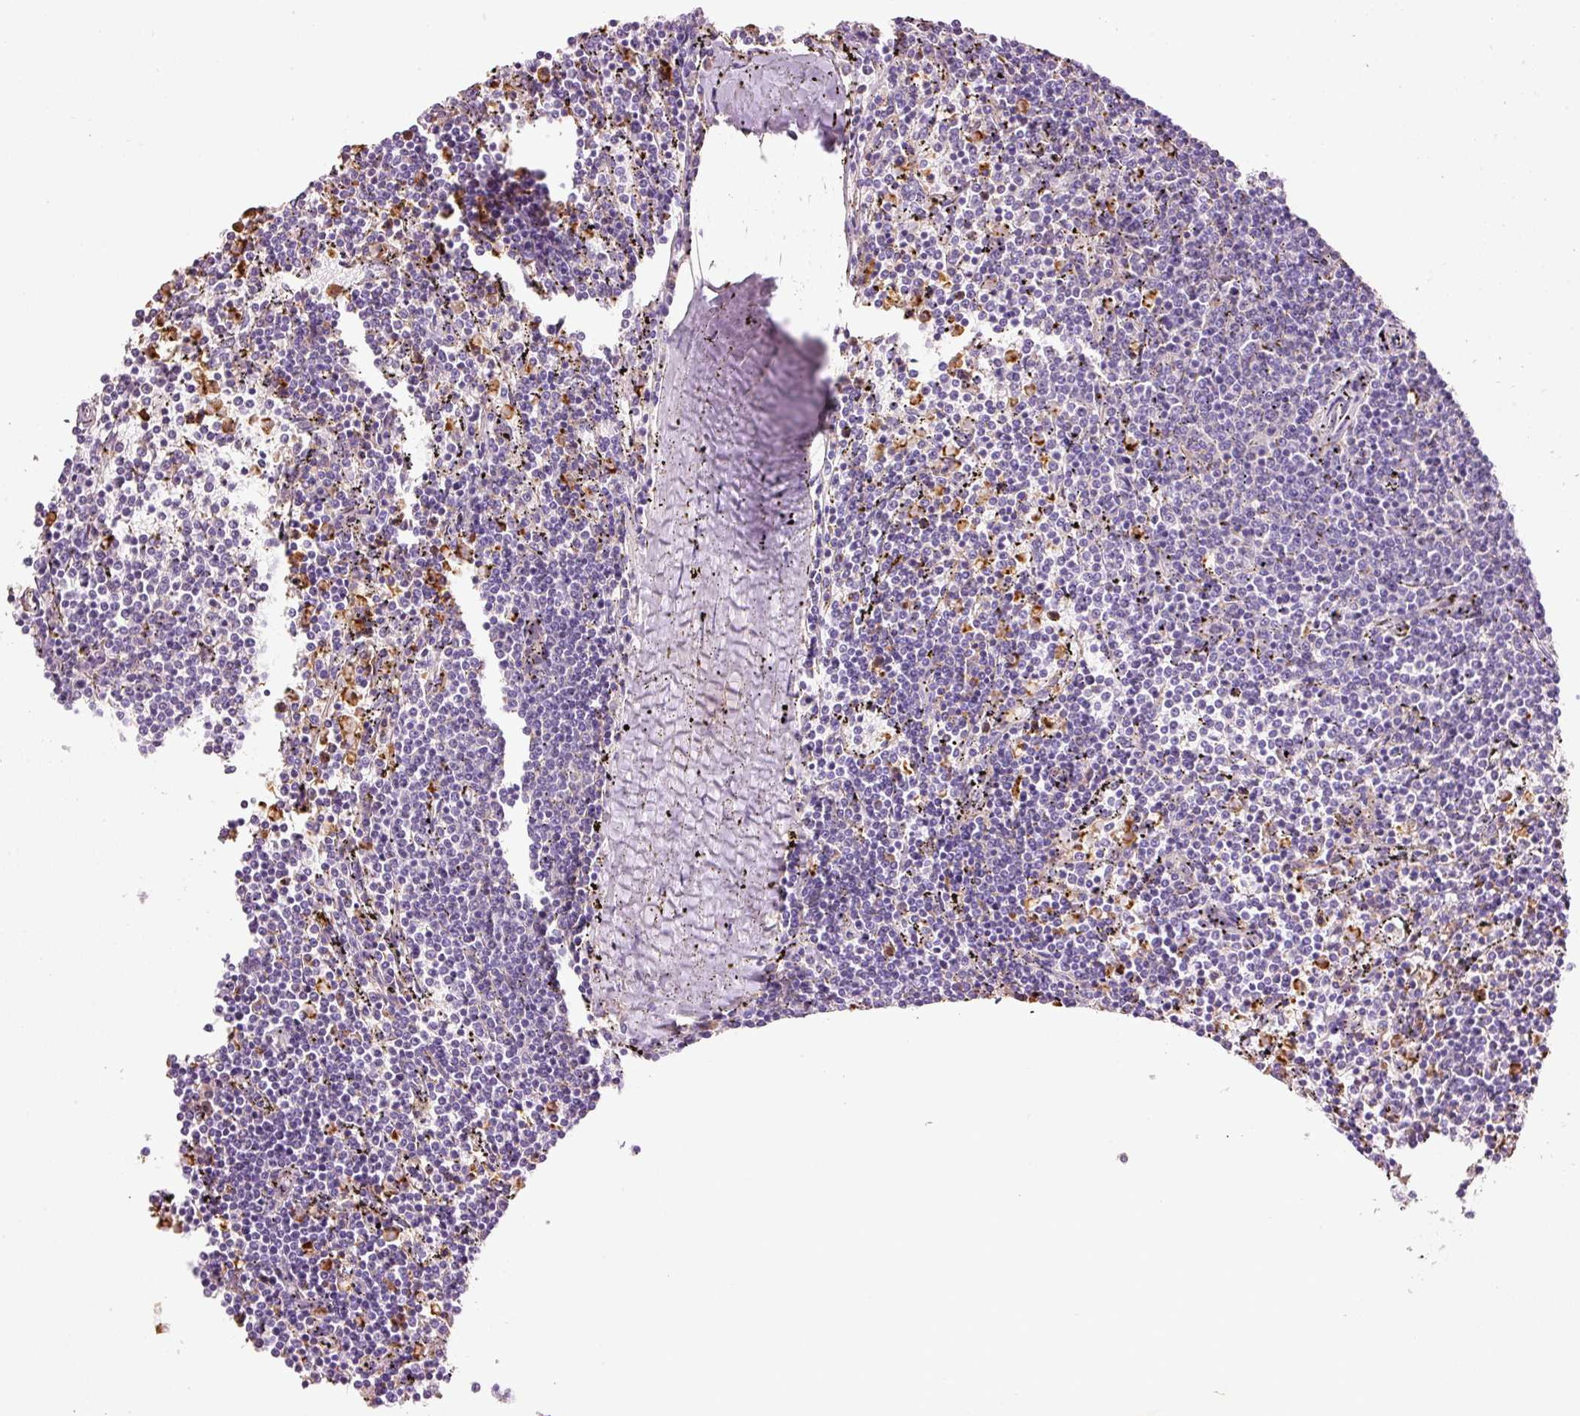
{"staining": {"intensity": "negative", "quantity": "none", "location": "none"}, "tissue": "lymphoma", "cell_type": "Tumor cells", "image_type": "cancer", "snomed": [{"axis": "morphology", "description": "Malignant lymphoma, non-Hodgkin's type, Low grade"}, {"axis": "topography", "description": "Spleen"}], "caption": "A micrograph of human malignant lymphoma, non-Hodgkin's type (low-grade) is negative for staining in tumor cells. Brightfield microscopy of immunohistochemistry stained with DAB (3,3'-diaminobenzidine) (brown) and hematoxylin (blue), captured at high magnification.", "gene": "TMC8", "patient": {"sex": "female", "age": 50}}